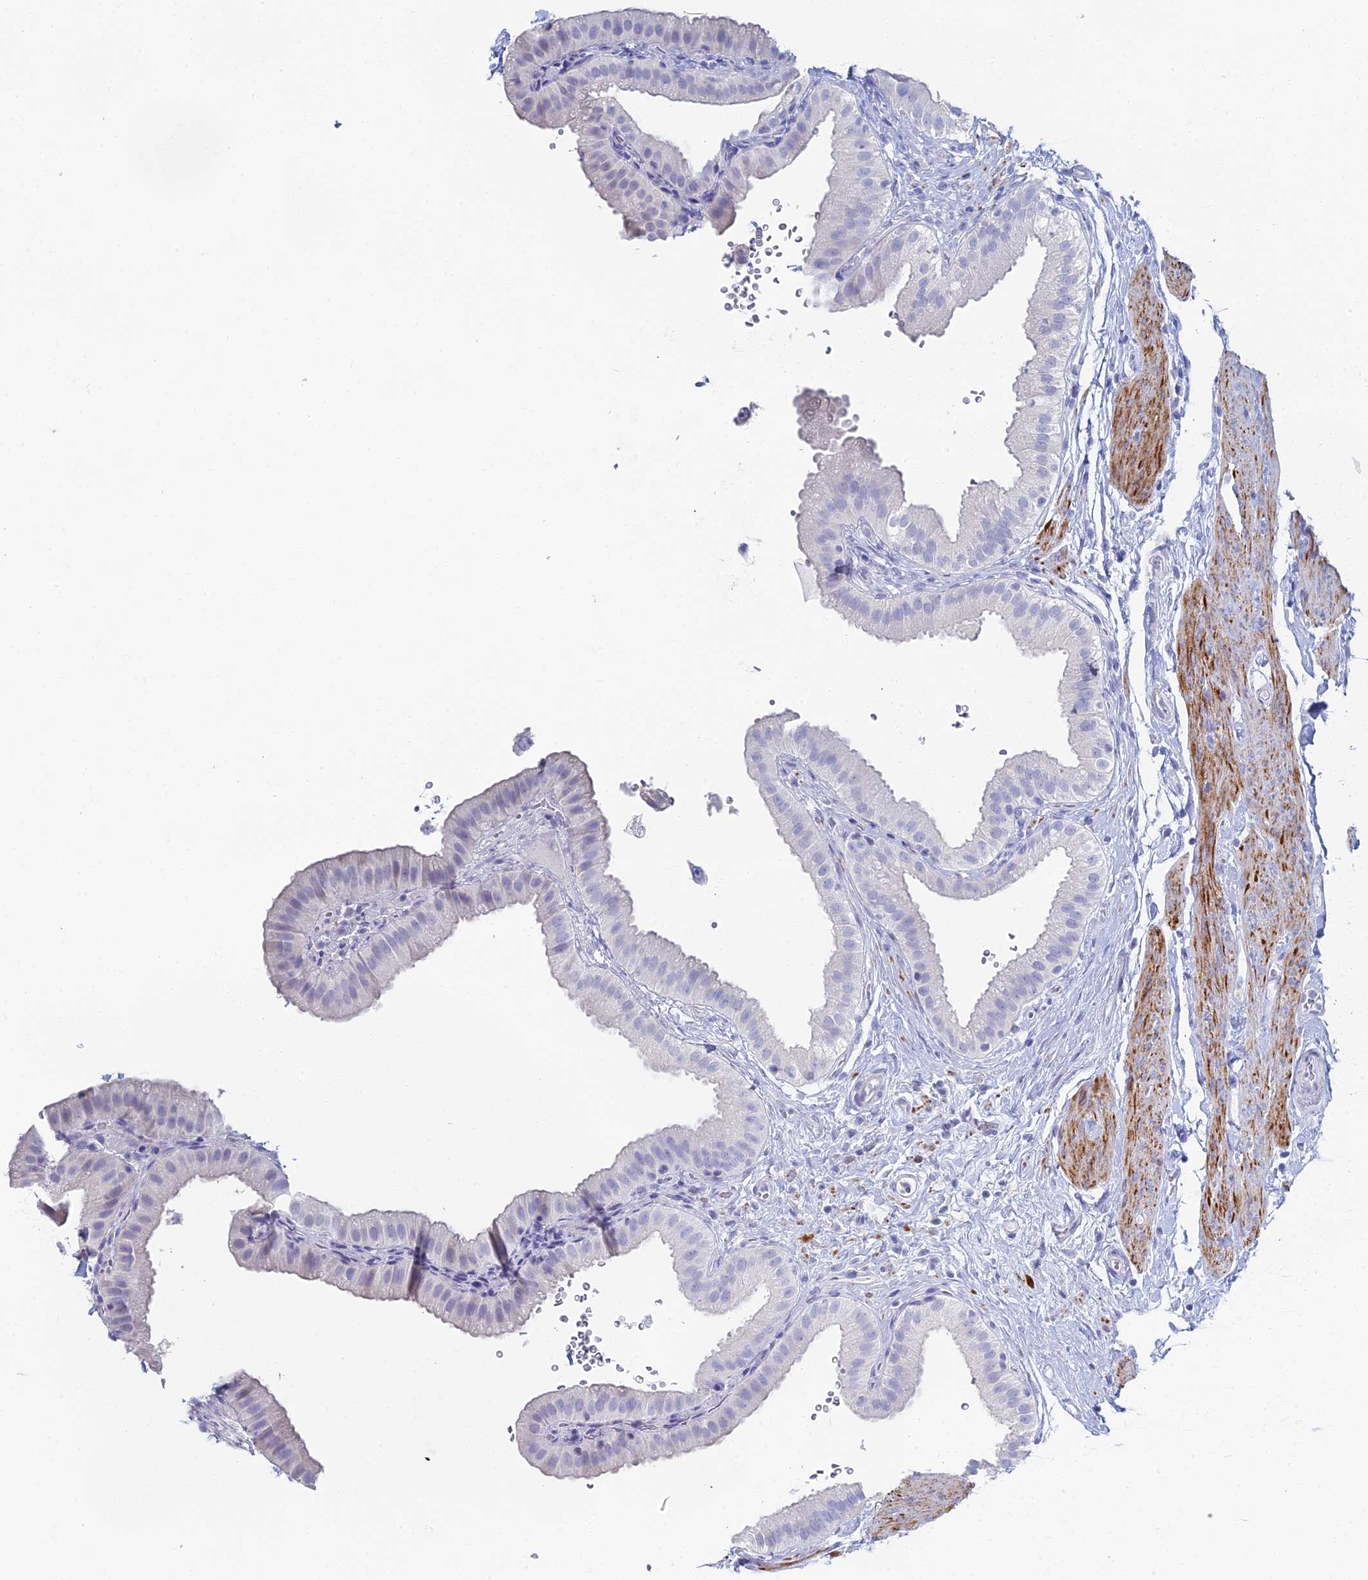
{"staining": {"intensity": "negative", "quantity": "none", "location": "none"}, "tissue": "gallbladder", "cell_type": "Glandular cells", "image_type": "normal", "snomed": [{"axis": "morphology", "description": "Normal tissue, NOS"}, {"axis": "topography", "description": "Gallbladder"}], "caption": "An immunohistochemistry image of unremarkable gallbladder is shown. There is no staining in glandular cells of gallbladder. The staining was performed using DAB (3,3'-diaminobenzidine) to visualize the protein expression in brown, while the nuclei were stained in blue with hematoxylin (Magnification: 20x).", "gene": "ALPP", "patient": {"sex": "female", "age": 61}}